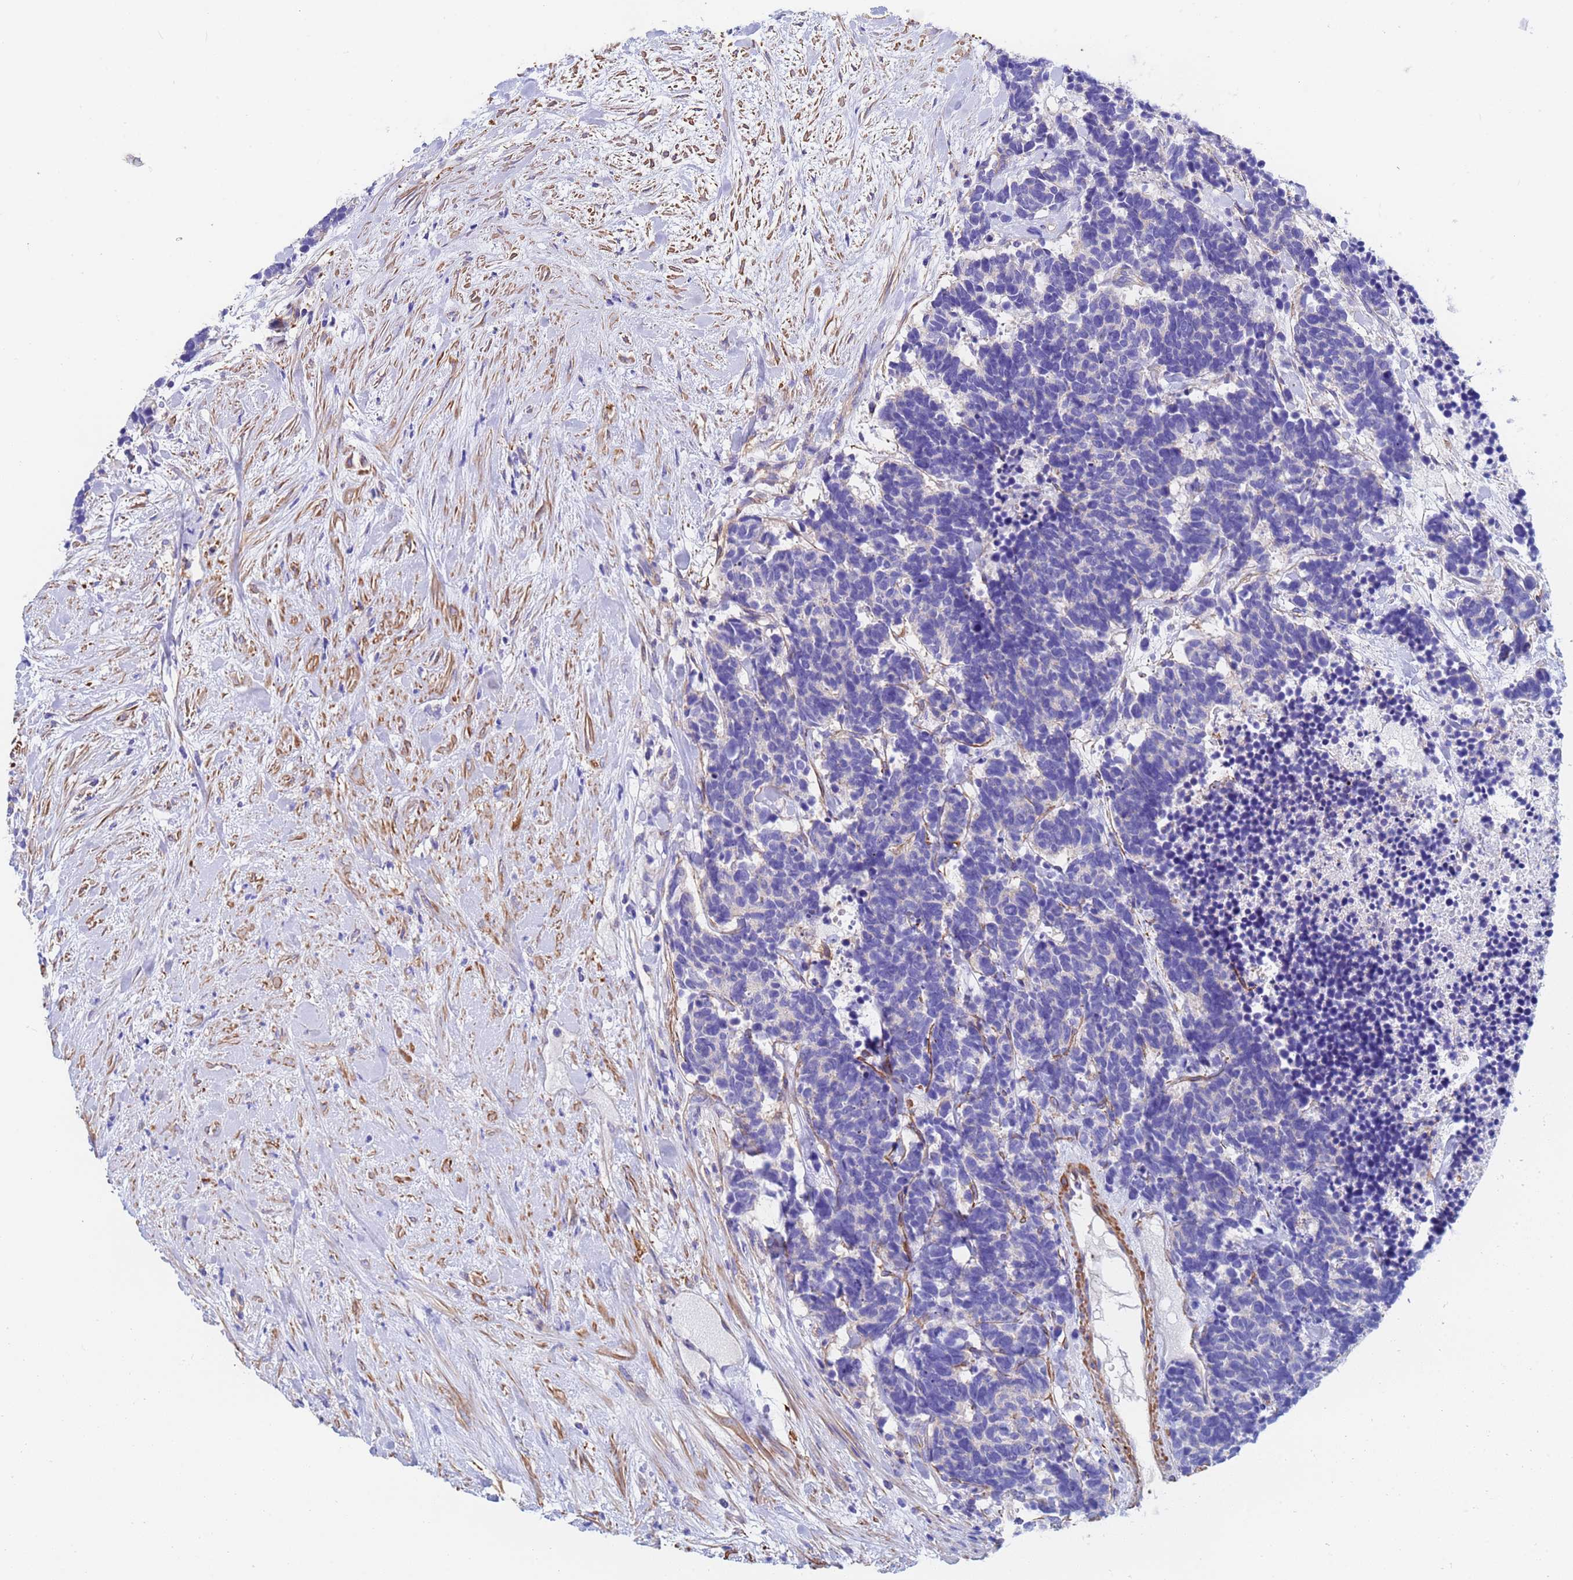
{"staining": {"intensity": "negative", "quantity": "none", "location": "none"}, "tissue": "carcinoid", "cell_type": "Tumor cells", "image_type": "cancer", "snomed": [{"axis": "morphology", "description": "Carcinoma, NOS"}, {"axis": "morphology", "description": "Carcinoid, malignant, NOS"}, {"axis": "topography", "description": "Prostate"}], "caption": "This is an immunohistochemistry (IHC) micrograph of carcinoid (malignant). There is no staining in tumor cells.", "gene": "CST4", "patient": {"sex": "male", "age": 57}}